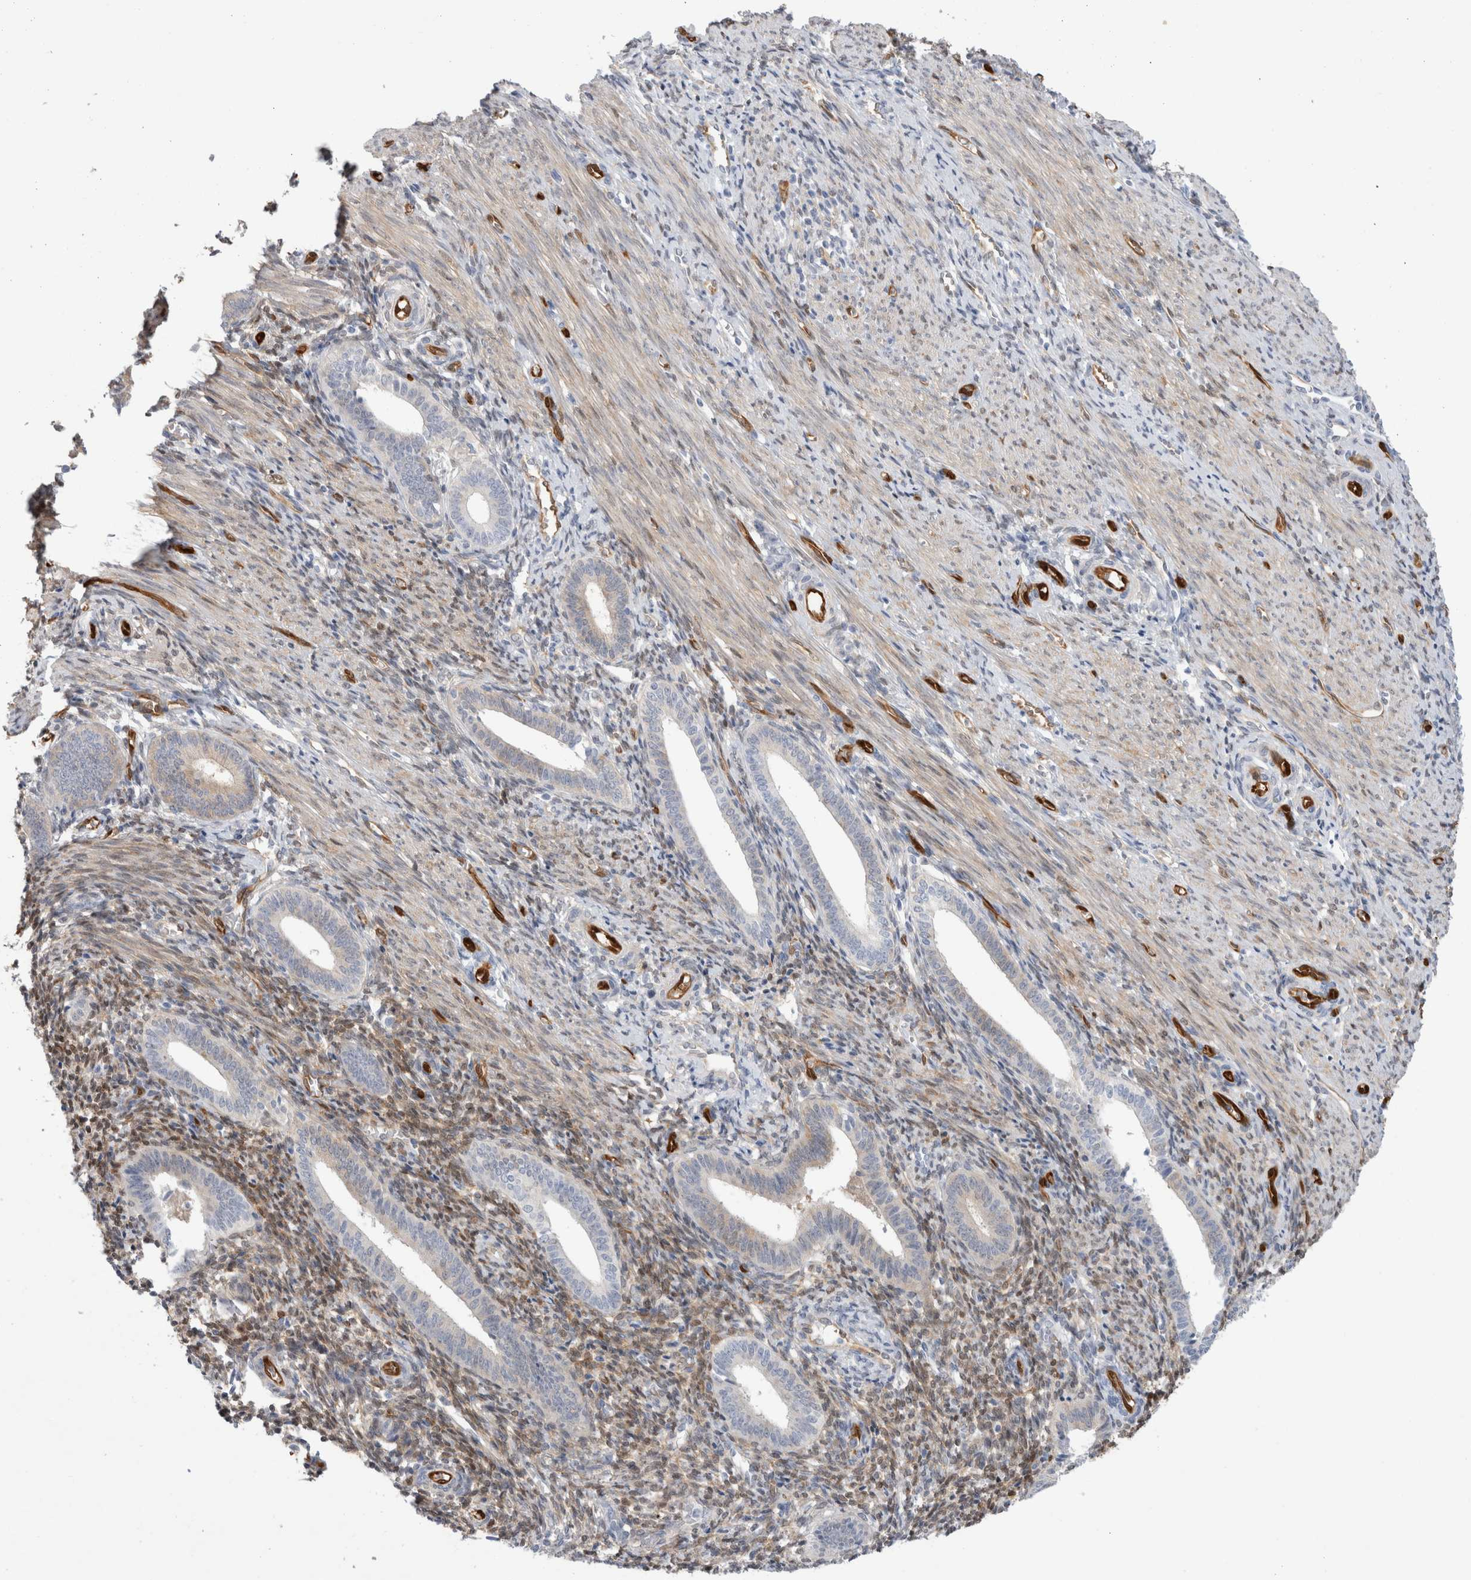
{"staining": {"intensity": "moderate", "quantity": "<25%", "location": "cytoplasmic/membranous"}, "tissue": "endometrium", "cell_type": "Cells in endometrial stroma", "image_type": "normal", "snomed": [{"axis": "morphology", "description": "Normal tissue, NOS"}, {"axis": "topography", "description": "Uterus"}, {"axis": "topography", "description": "Endometrium"}], "caption": "A low amount of moderate cytoplasmic/membranous staining is identified in approximately <25% of cells in endometrial stroma in normal endometrium.", "gene": "NAPEPLD", "patient": {"sex": "female", "age": 33}}